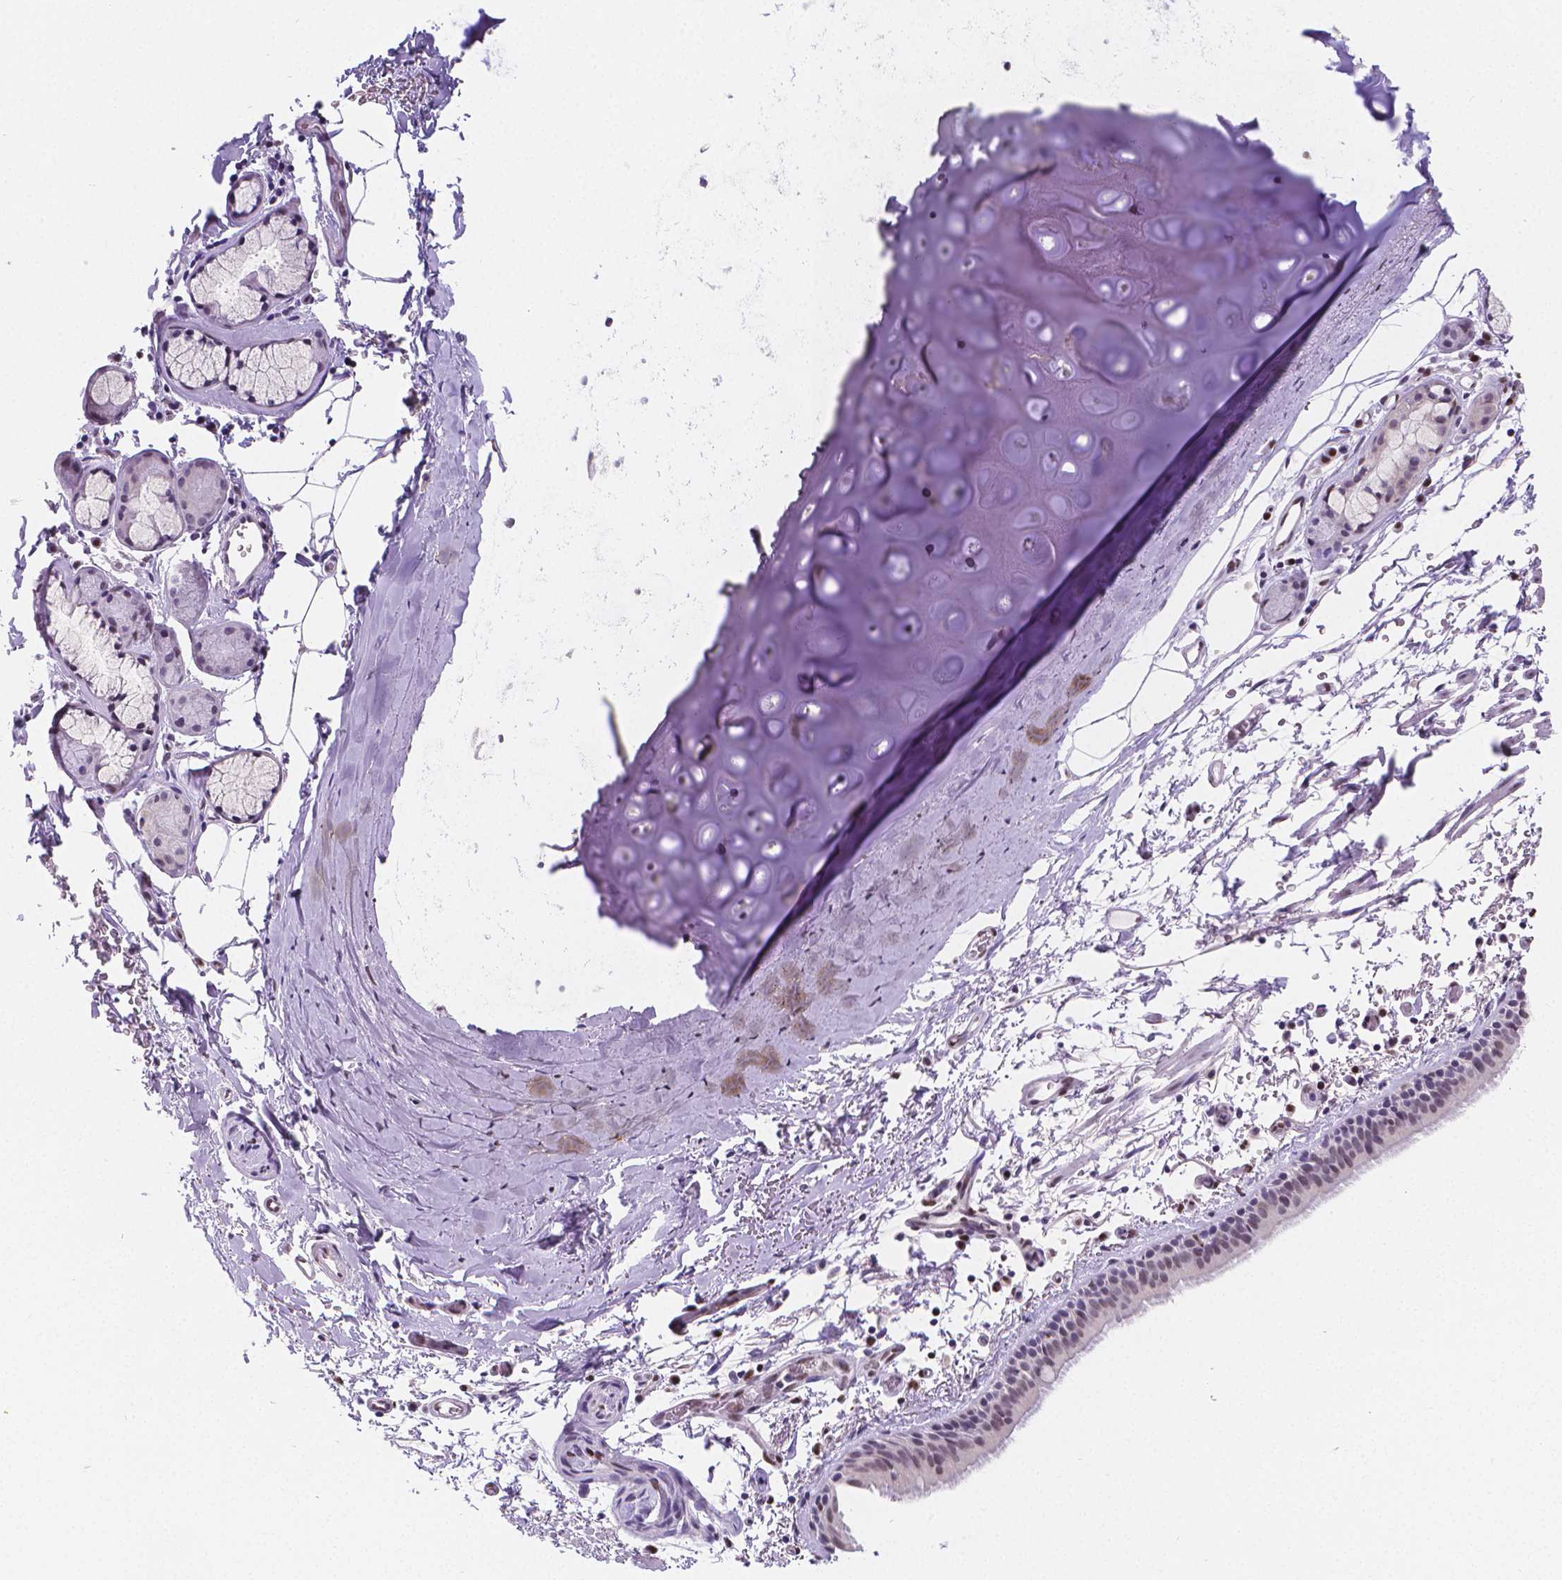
{"staining": {"intensity": "weak", "quantity": "<25%", "location": "nuclear"}, "tissue": "bronchus", "cell_type": "Respiratory epithelial cells", "image_type": "normal", "snomed": [{"axis": "morphology", "description": "Normal tissue, NOS"}, {"axis": "topography", "description": "Bronchus"}], "caption": "IHC of unremarkable human bronchus shows no expression in respiratory epithelial cells.", "gene": "MEF2C", "patient": {"sex": "female", "age": 61}}